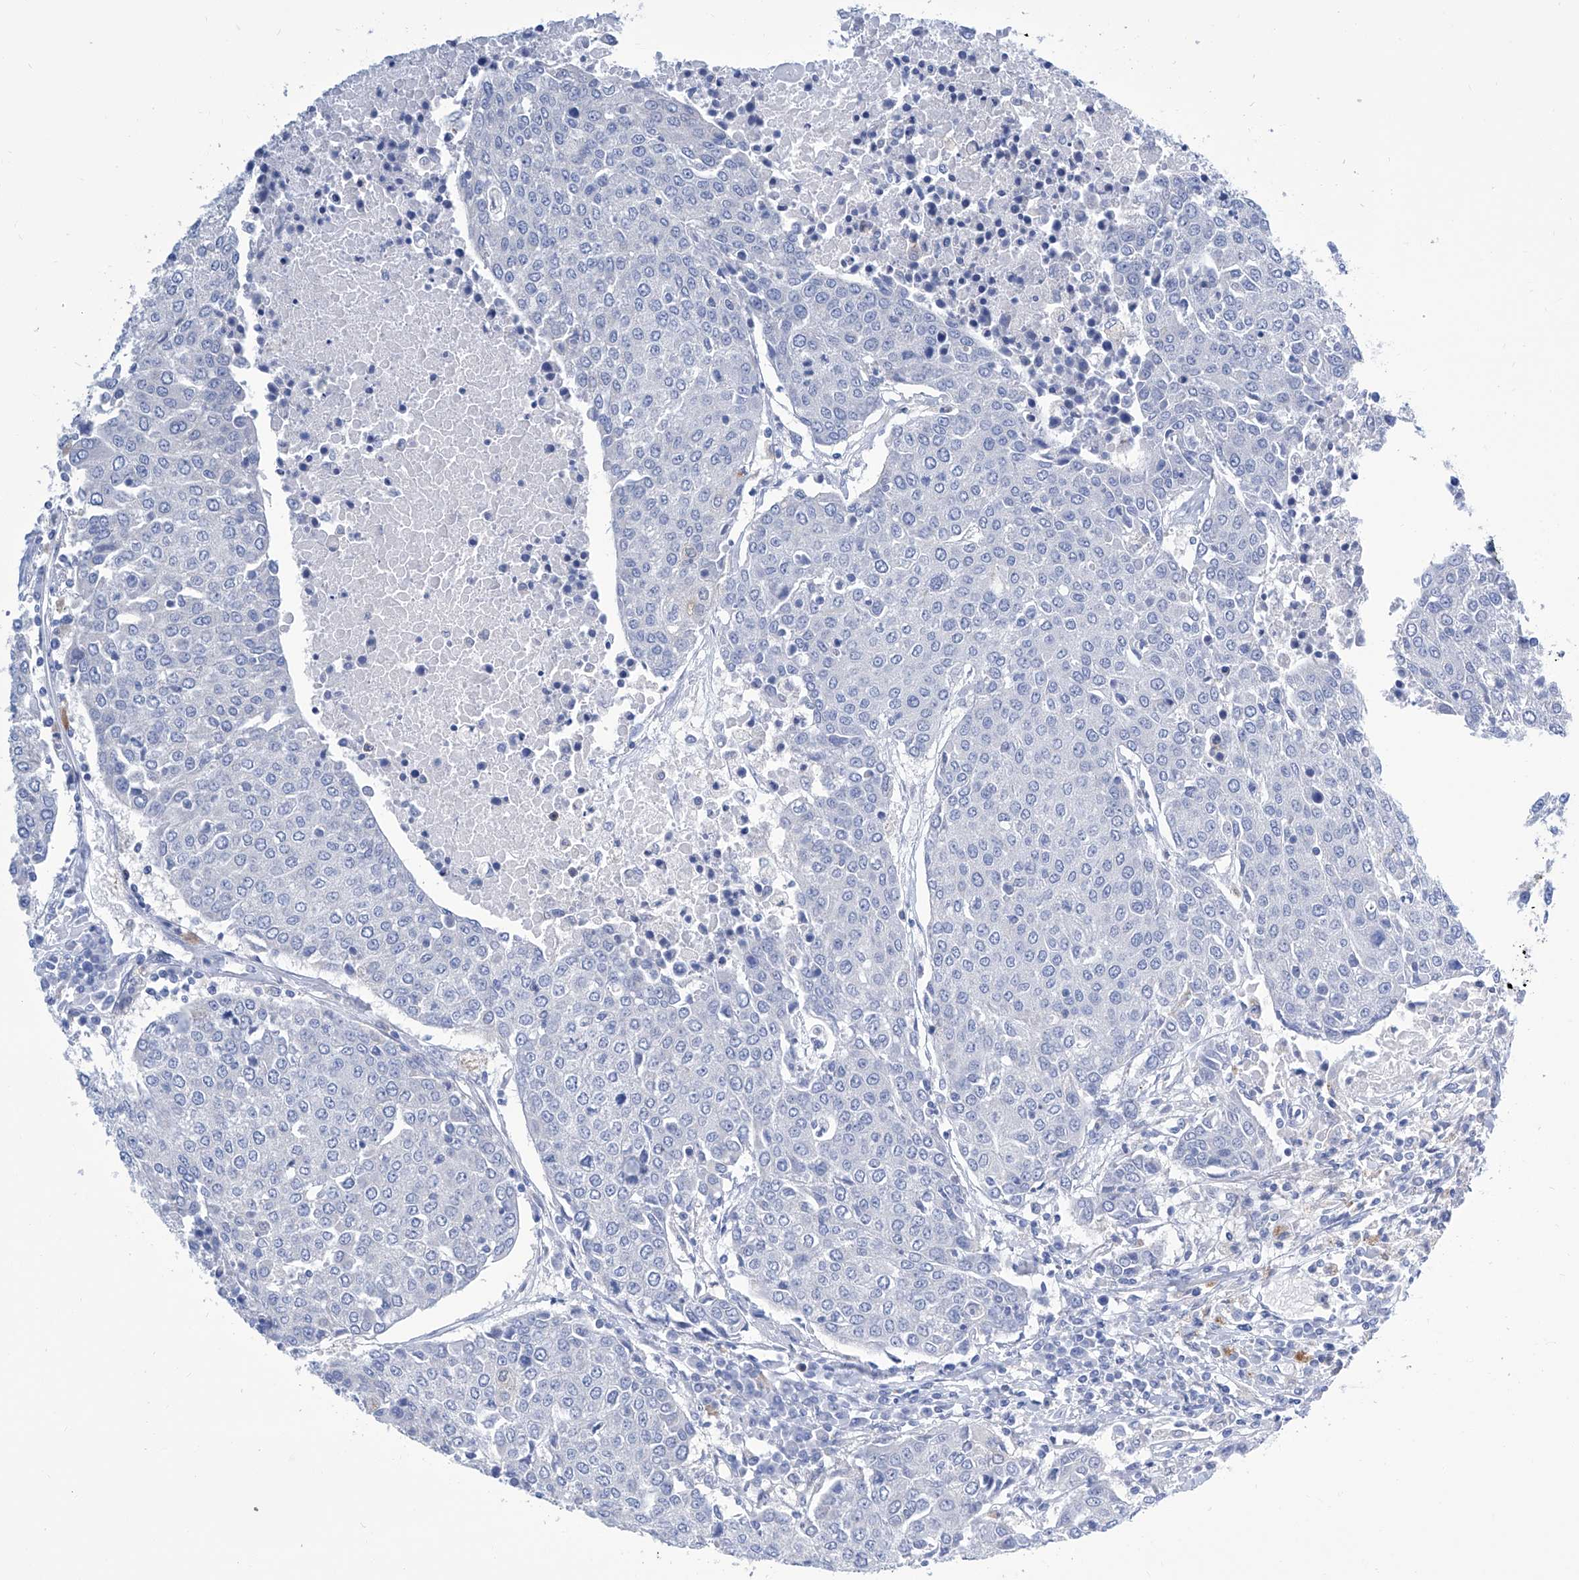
{"staining": {"intensity": "negative", "quantity": "none", "location": "none"}, "tissue": "urothelial cancer", "cell_type": "Tumor cells", "image_type": "cancer", "snomed": [{"axis": "morphology", "description": "Urothelial carcinoma, High grade"}, {"axis": "topography", "description": "Urinary bladder"}], "caption": "Tumor cells are negative for brown protein staining in urothelial cancer.", "gene": "IMPA2", "patient": {"sex": "female", "age": 85}}